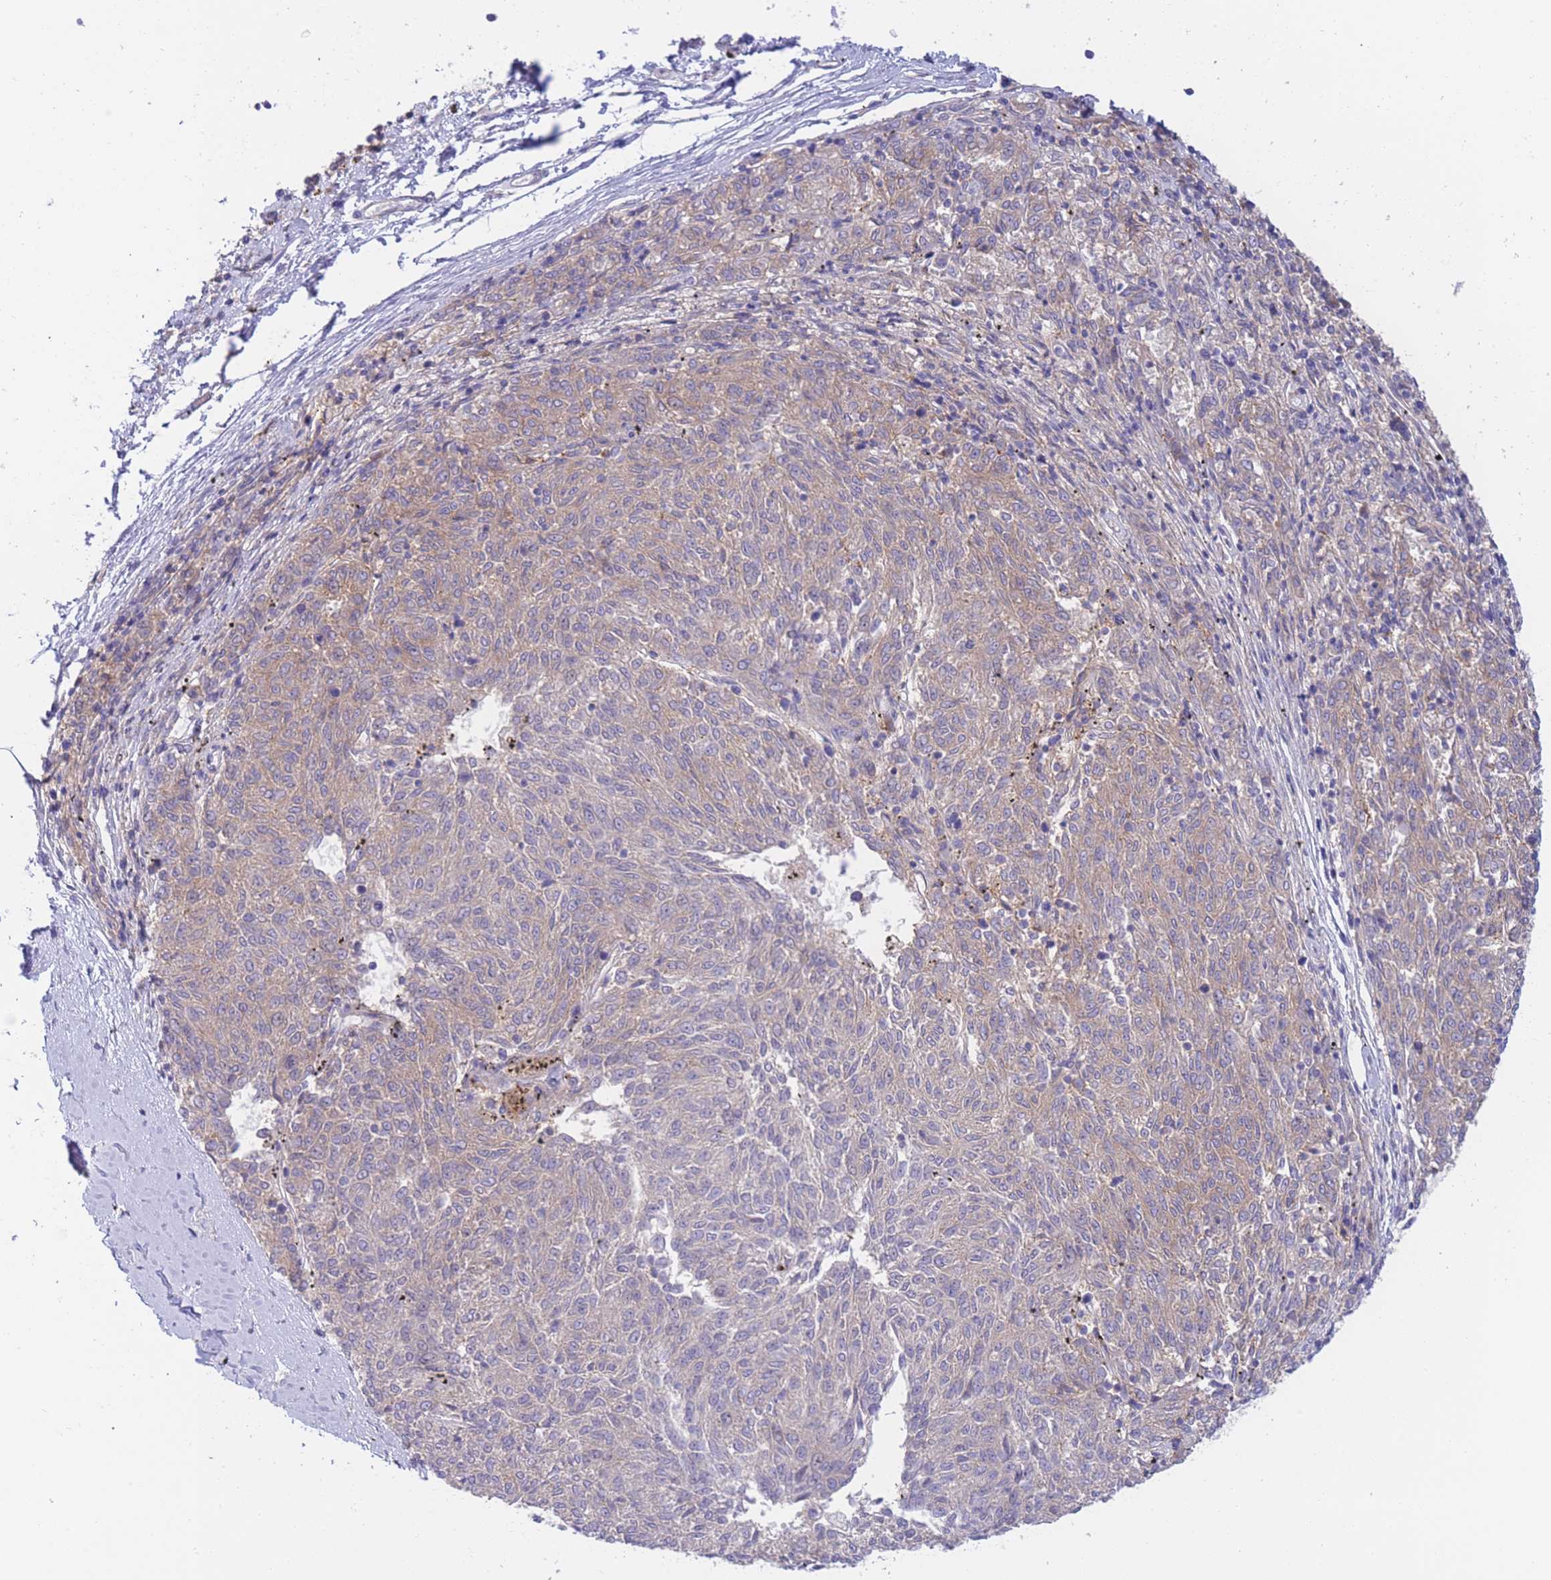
{"staining": {"intensity": "weak", "quantity": "<25%", "location": "cytoplasmic/membranous"}, "tissue": "melanoma", "cell_type": "Tumor cells", "image_type": "cancer", "snomed": [{"axis": "morphology", "description": "Malignant melanoma, NOS"}, {"axis": "topography", "description": "Skin"}], "caption": "DAB immunohistochemical staining of human melanoma displays no significant staining in tumor cells.", "gene": "PCDHB3", "patient": {"sex": "female", "age": 72}}